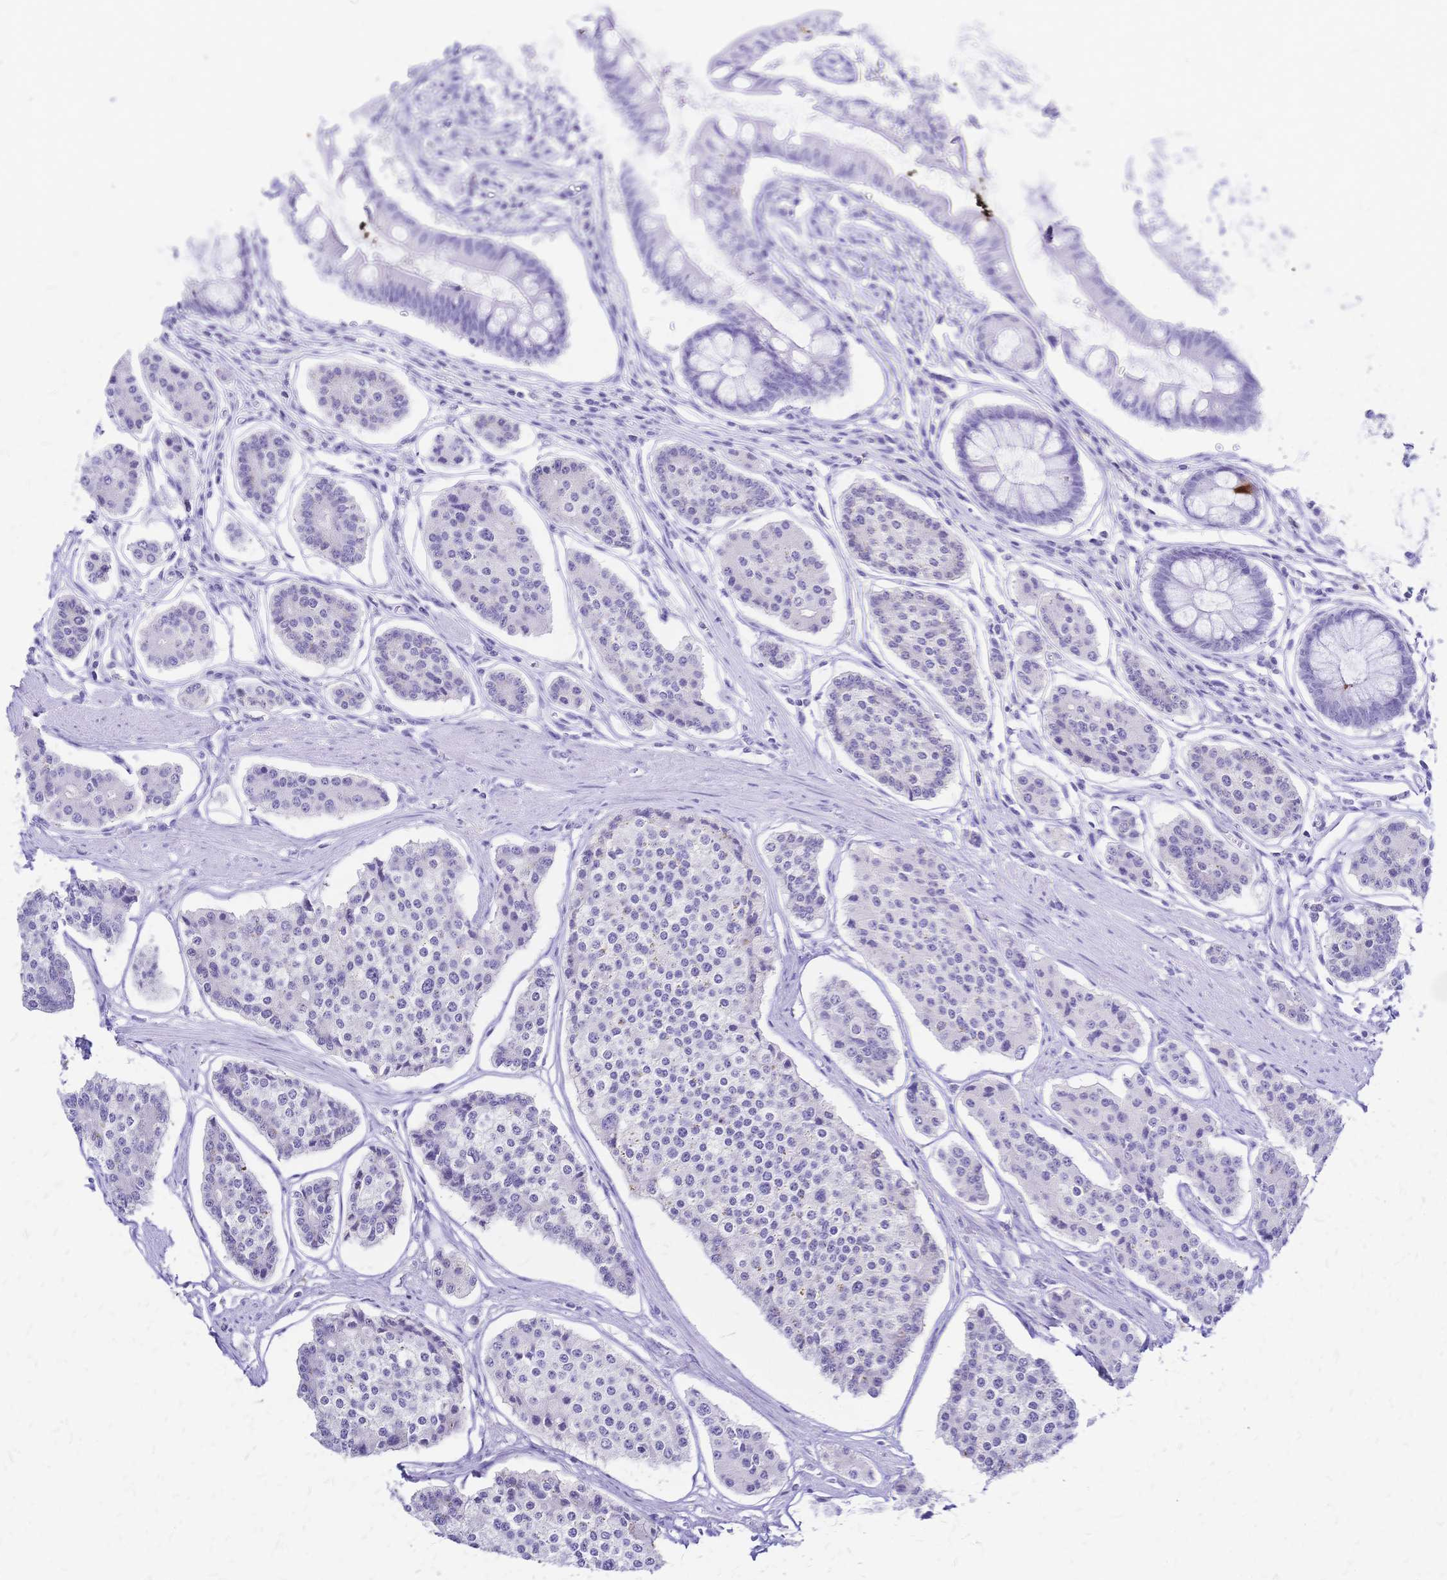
{"staining": {"intensity": "negative", "quantity": "none", "location": "none"}, "tissue": "carcinoid", "cell_type": "Tumor cells", "image_type": "cancer", "snomed": [{"axis": "morphology", "description": "Carcinoid, malignant, NOS"}, {"axis": "topography", "description": "Small intestine"}], "caption": "Immunohistochemical staining of human carcinoid (malignant) displays no significant staining in tumor cells. (DAB (3,3'-diaminobenzidine) IHC with hematoxylin counter stain).", "gene": "FA2H", "patient": {"sex": "female", "age": 65}}